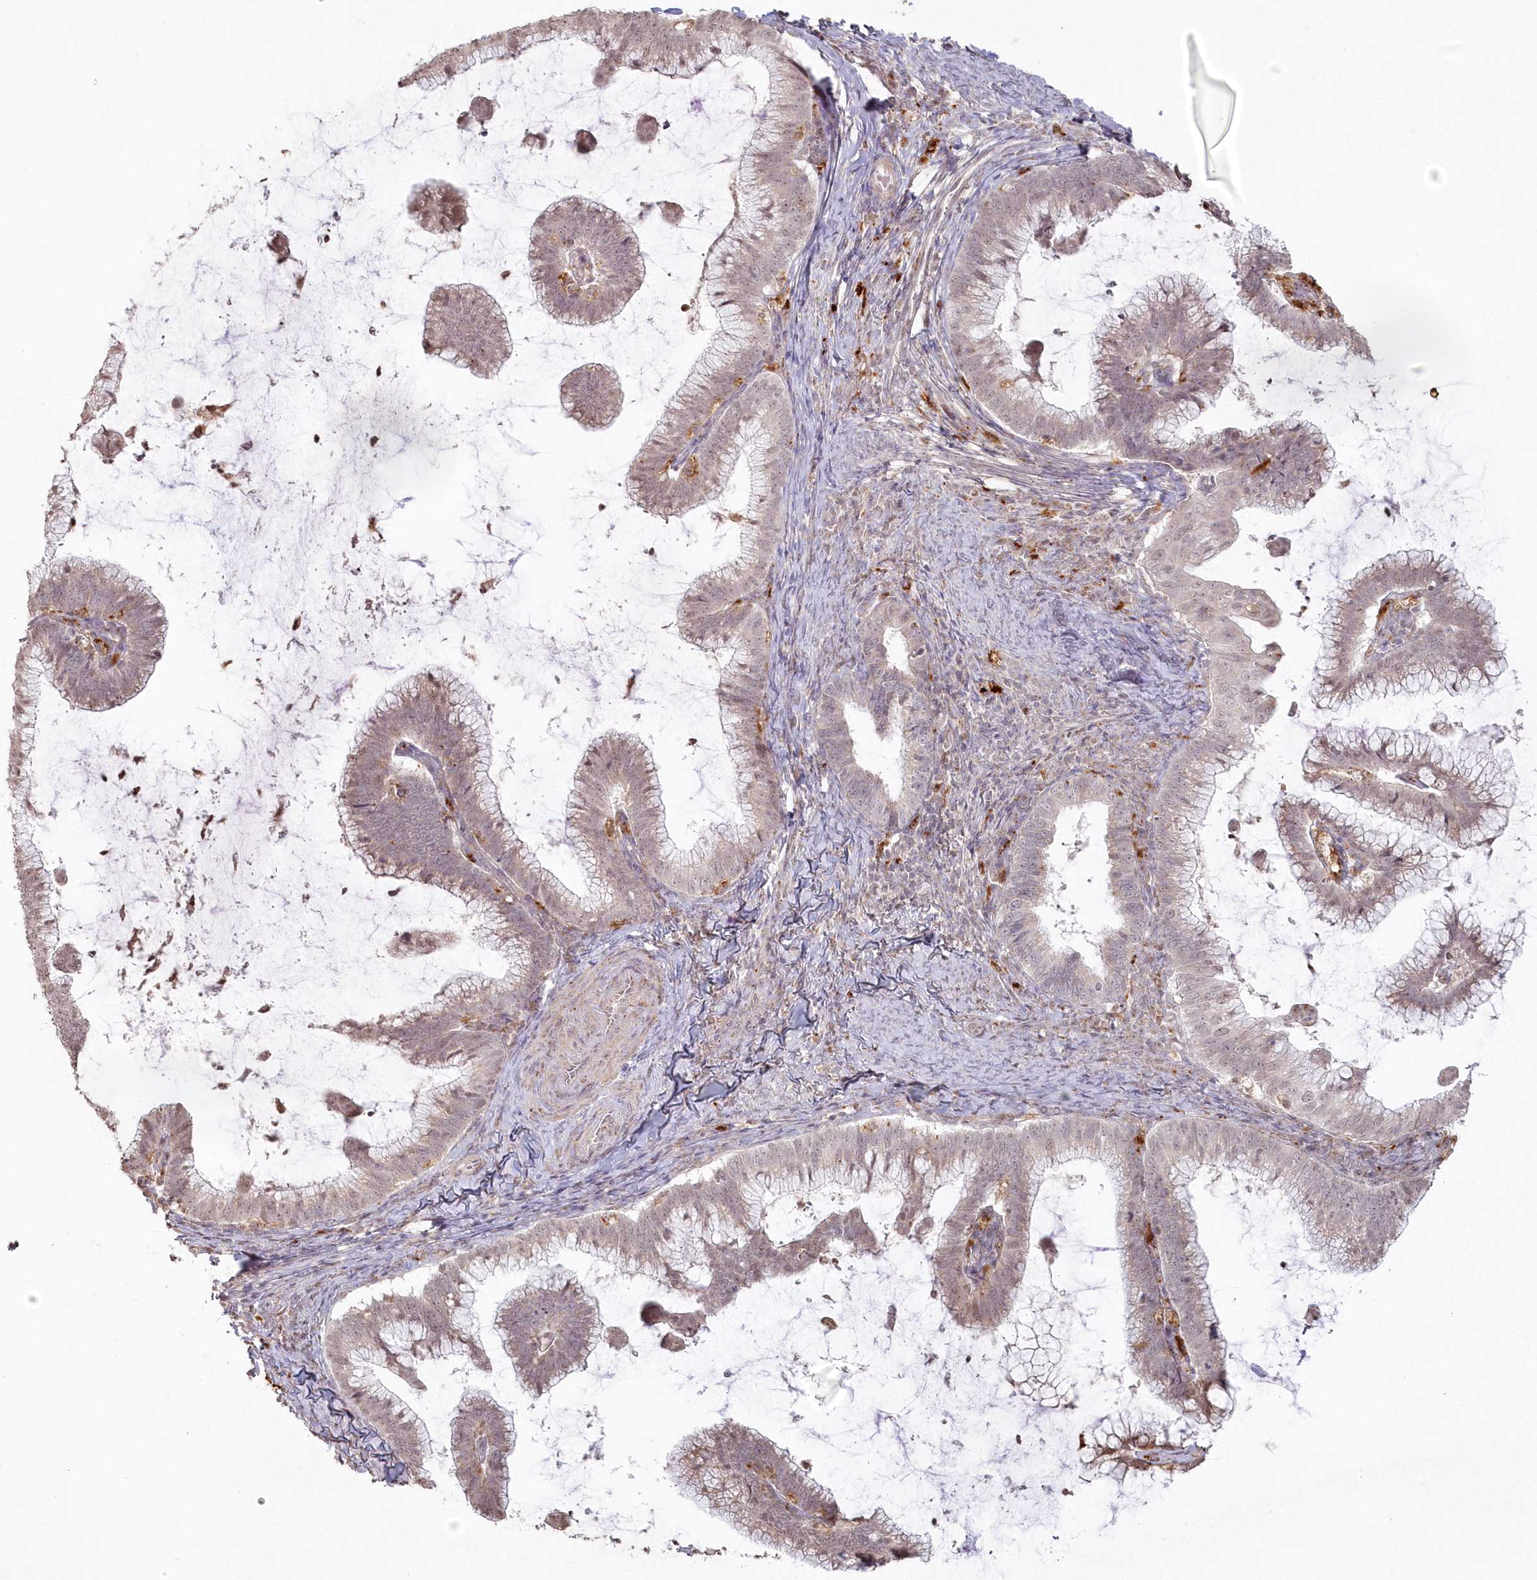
{"staining": {"intensity": "weak", "quantity": "25%-75%", "location": "cytoplasmic/membranous"}, "tissue": "cervical cancer", "cell_type": "Tumor cells", "image_type": "cancer", "snomed": [{"axis": "morphology", "description": "Adenocarcinoma, NOS"}, {"axis": "topography", "description": "Cervix"}], "caption": "Protein expression analysis of adenocarcinoma (cervical) demonstrates weak cytoplasmic/membranous staining in about 25%-75% of tumor cells.", "gene": "ARSB", "patient": {"sex": "female", "age": 36}}